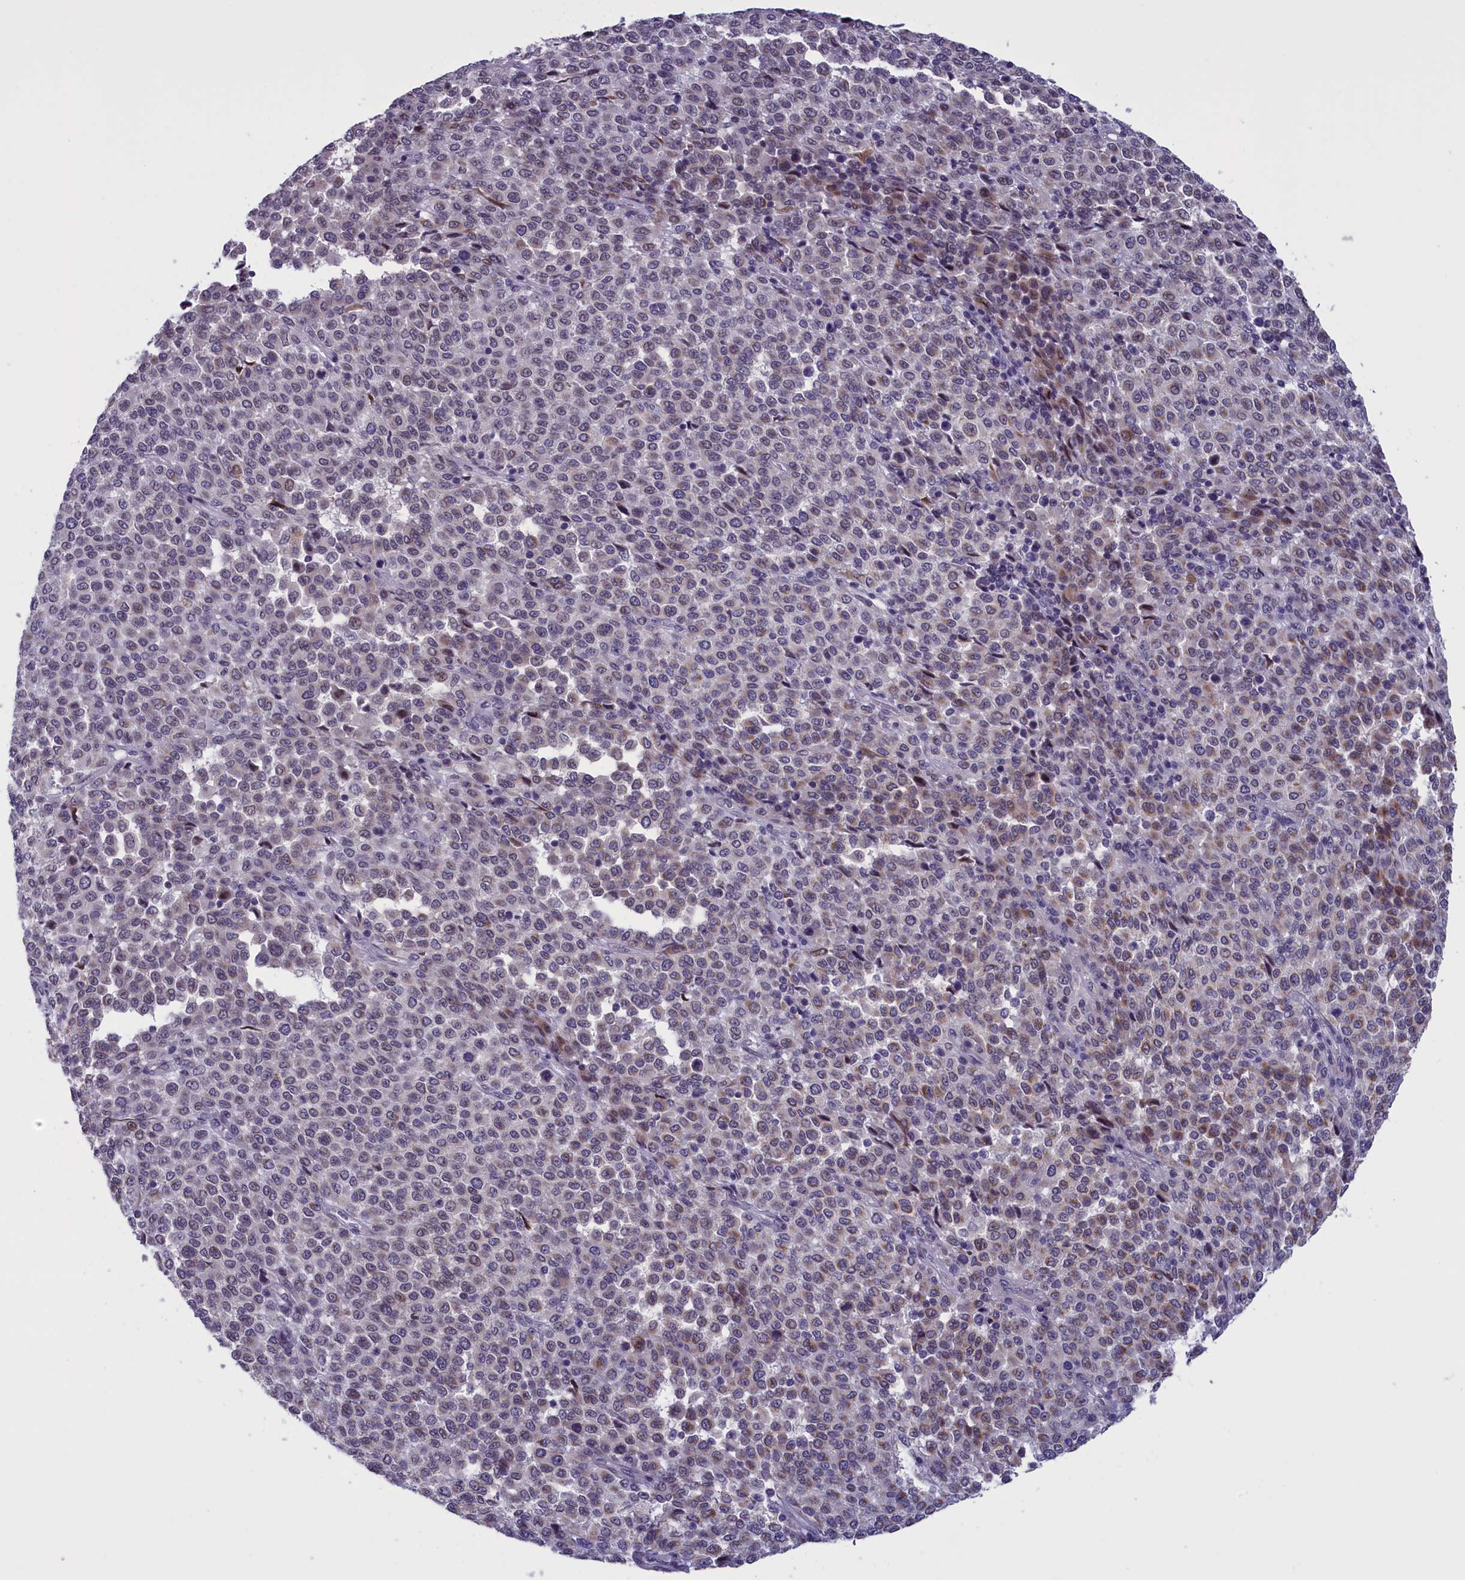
{"staining": {"intensity": "weak", "quantity": "<25%", "location": "cytoplasmic/membranous"}, "tissue": "melanoma", "cell_type": "Tumor cells", "image_type": "cancer", "snomed": [{"axis": "morphology", "description": "Malignant melanoma, Metastatic site"}, {"axis": "topography", "description": "Pancreas"}], "caption": "A micrograph of human melanoma is negative for staining in tumor cells.", "gene": "PARS2", "patient": {"sex": "female", "age": 30}}